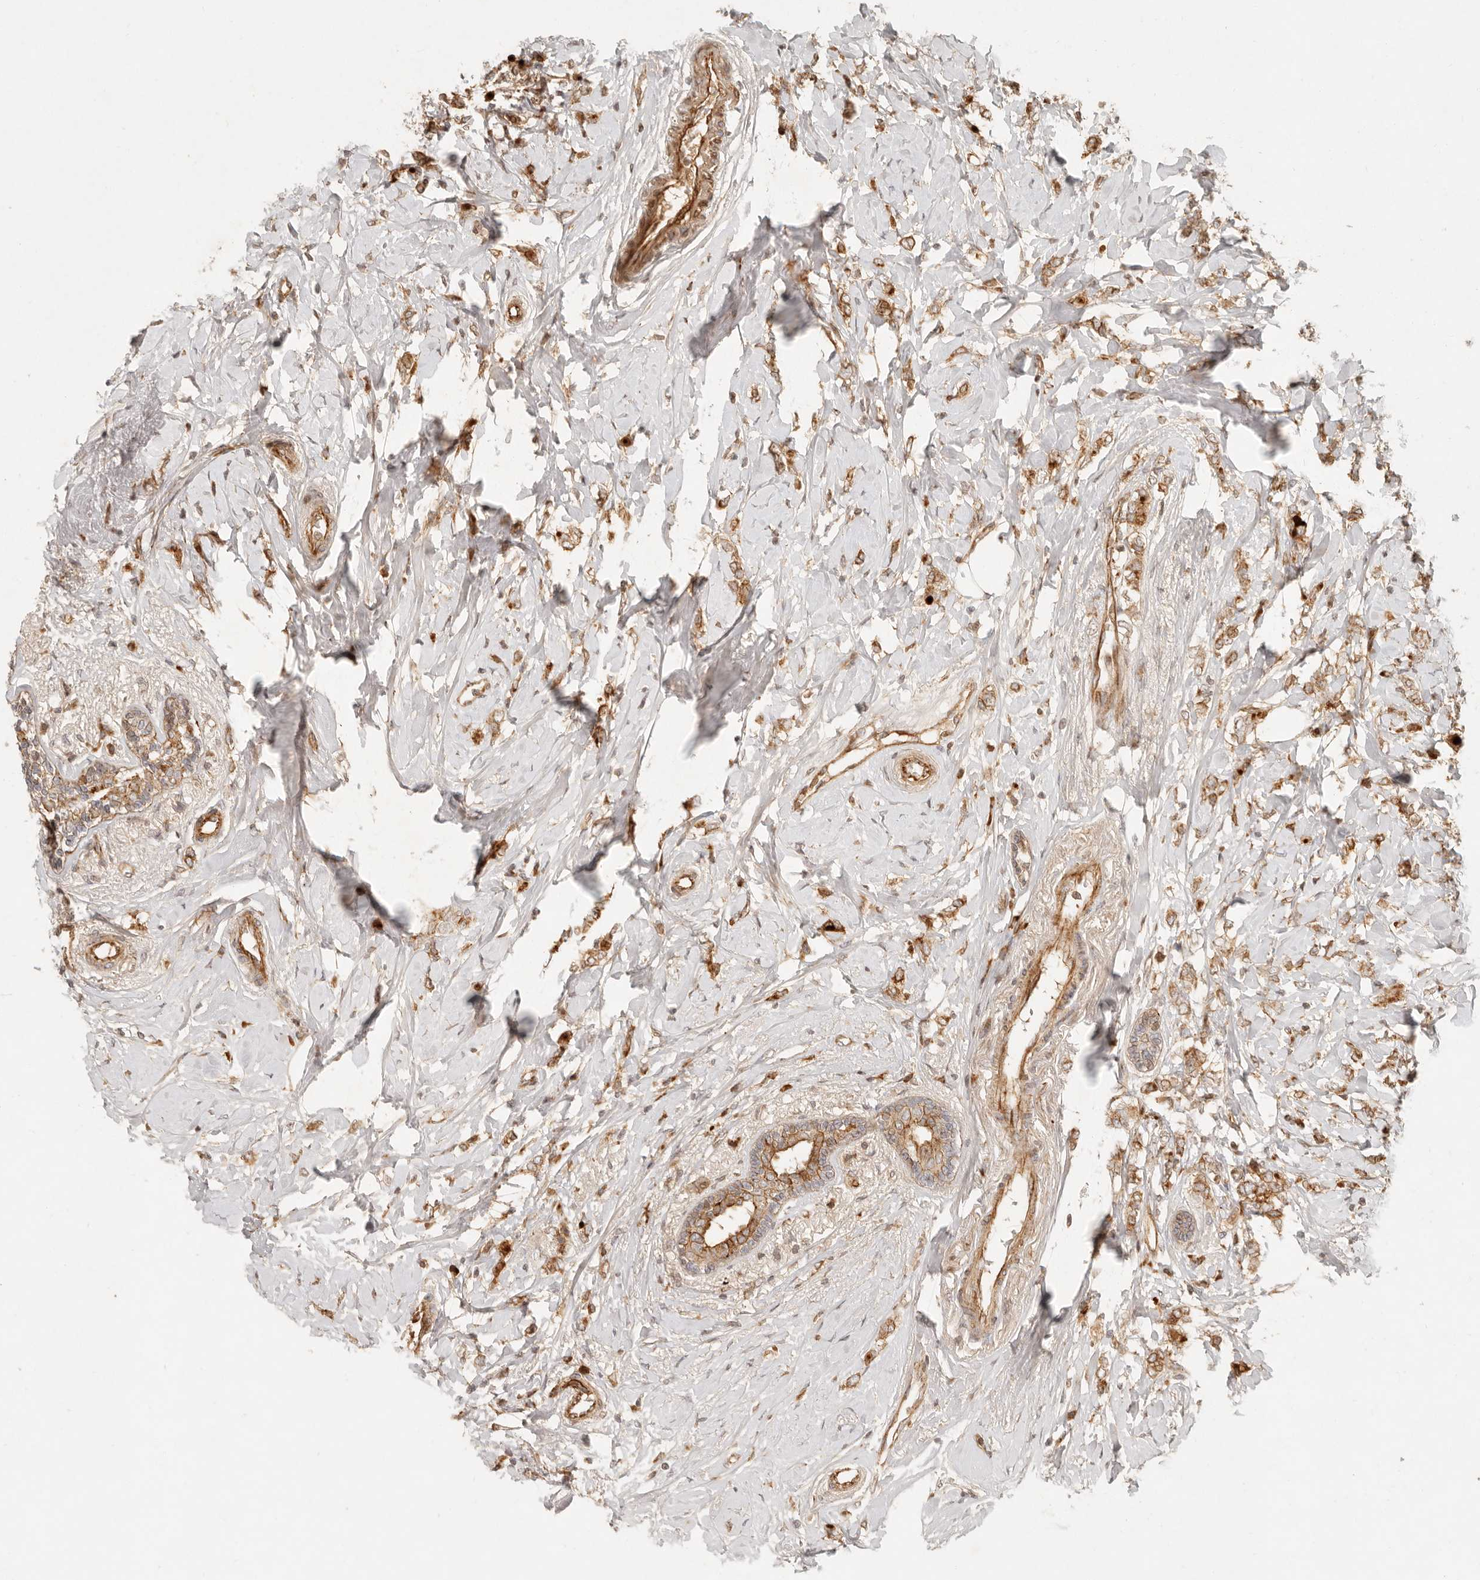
{"staining": {"intensity": "moderate", "quantity": ">75%", "location": "cytoplasmic/membranous"}, "tissue": "breast cancer", "cell_type": "Tumor cells", "image_type": "cancer", "snomed": [{"axis": "morphology", "description": "Normal tissue, NOS"}, {"axis": "morphology", "description": "Lobular carcinoma"}, {"axis": "topography", "description": "Breast"}], "caption": "An immunohistochemistry (IHC) photomicrograph of neoplastic tissue is shown. Protein staining in brown highlights moderate cytoplasmic/membranous positivity in breast cancer (lobular carcinoma) within tumor cells. (IHC, brightfield microscopy, high magnification).", "gene": "KLHL38", "patient": {"sex": "female", "age": 47}}